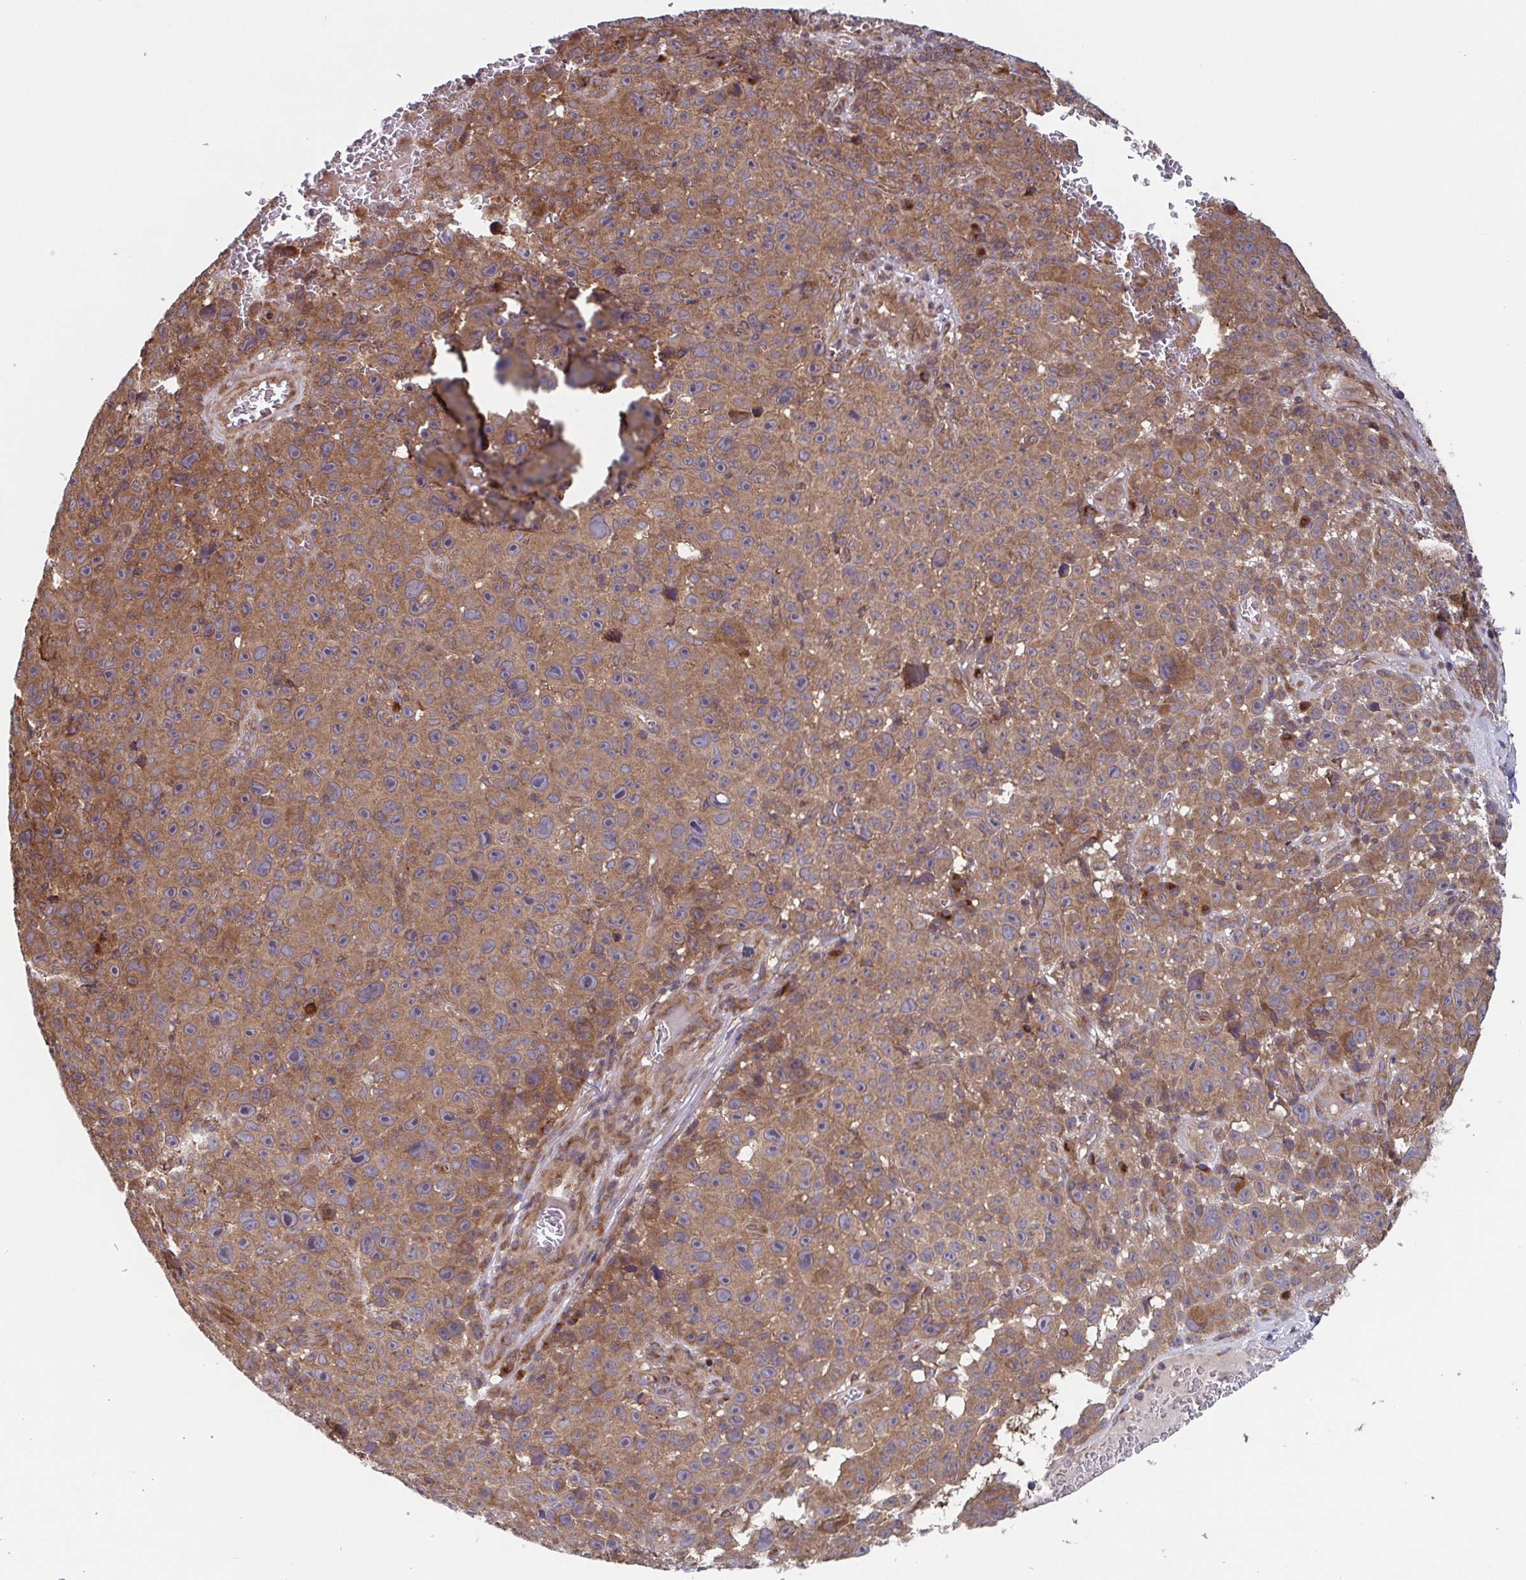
{"staining": {"intensity": "moderate", "quantity": ">75%", "location": "cytoplasmic/membranous"}, "tissue": "melanoma", "cell_type": "Tumor cells", "image_type": "cancer", "snomed": [{"axis": "morphology", "description": "Malignant melanoma, NOS"}, {"axis": "topography", "description": "Skin"}], "caption": "IHC histopathology image of neoplastic tissue: human malignant melanoma stained using IHC displays medium levels of moderate protein expression localized specifically in the cytoplasmic/membranous of tumor cells, appearing as a cytoplasmic/membranous brown color.", "gene": "COPB1", "patient": {"sex": "female", "age": 82}}